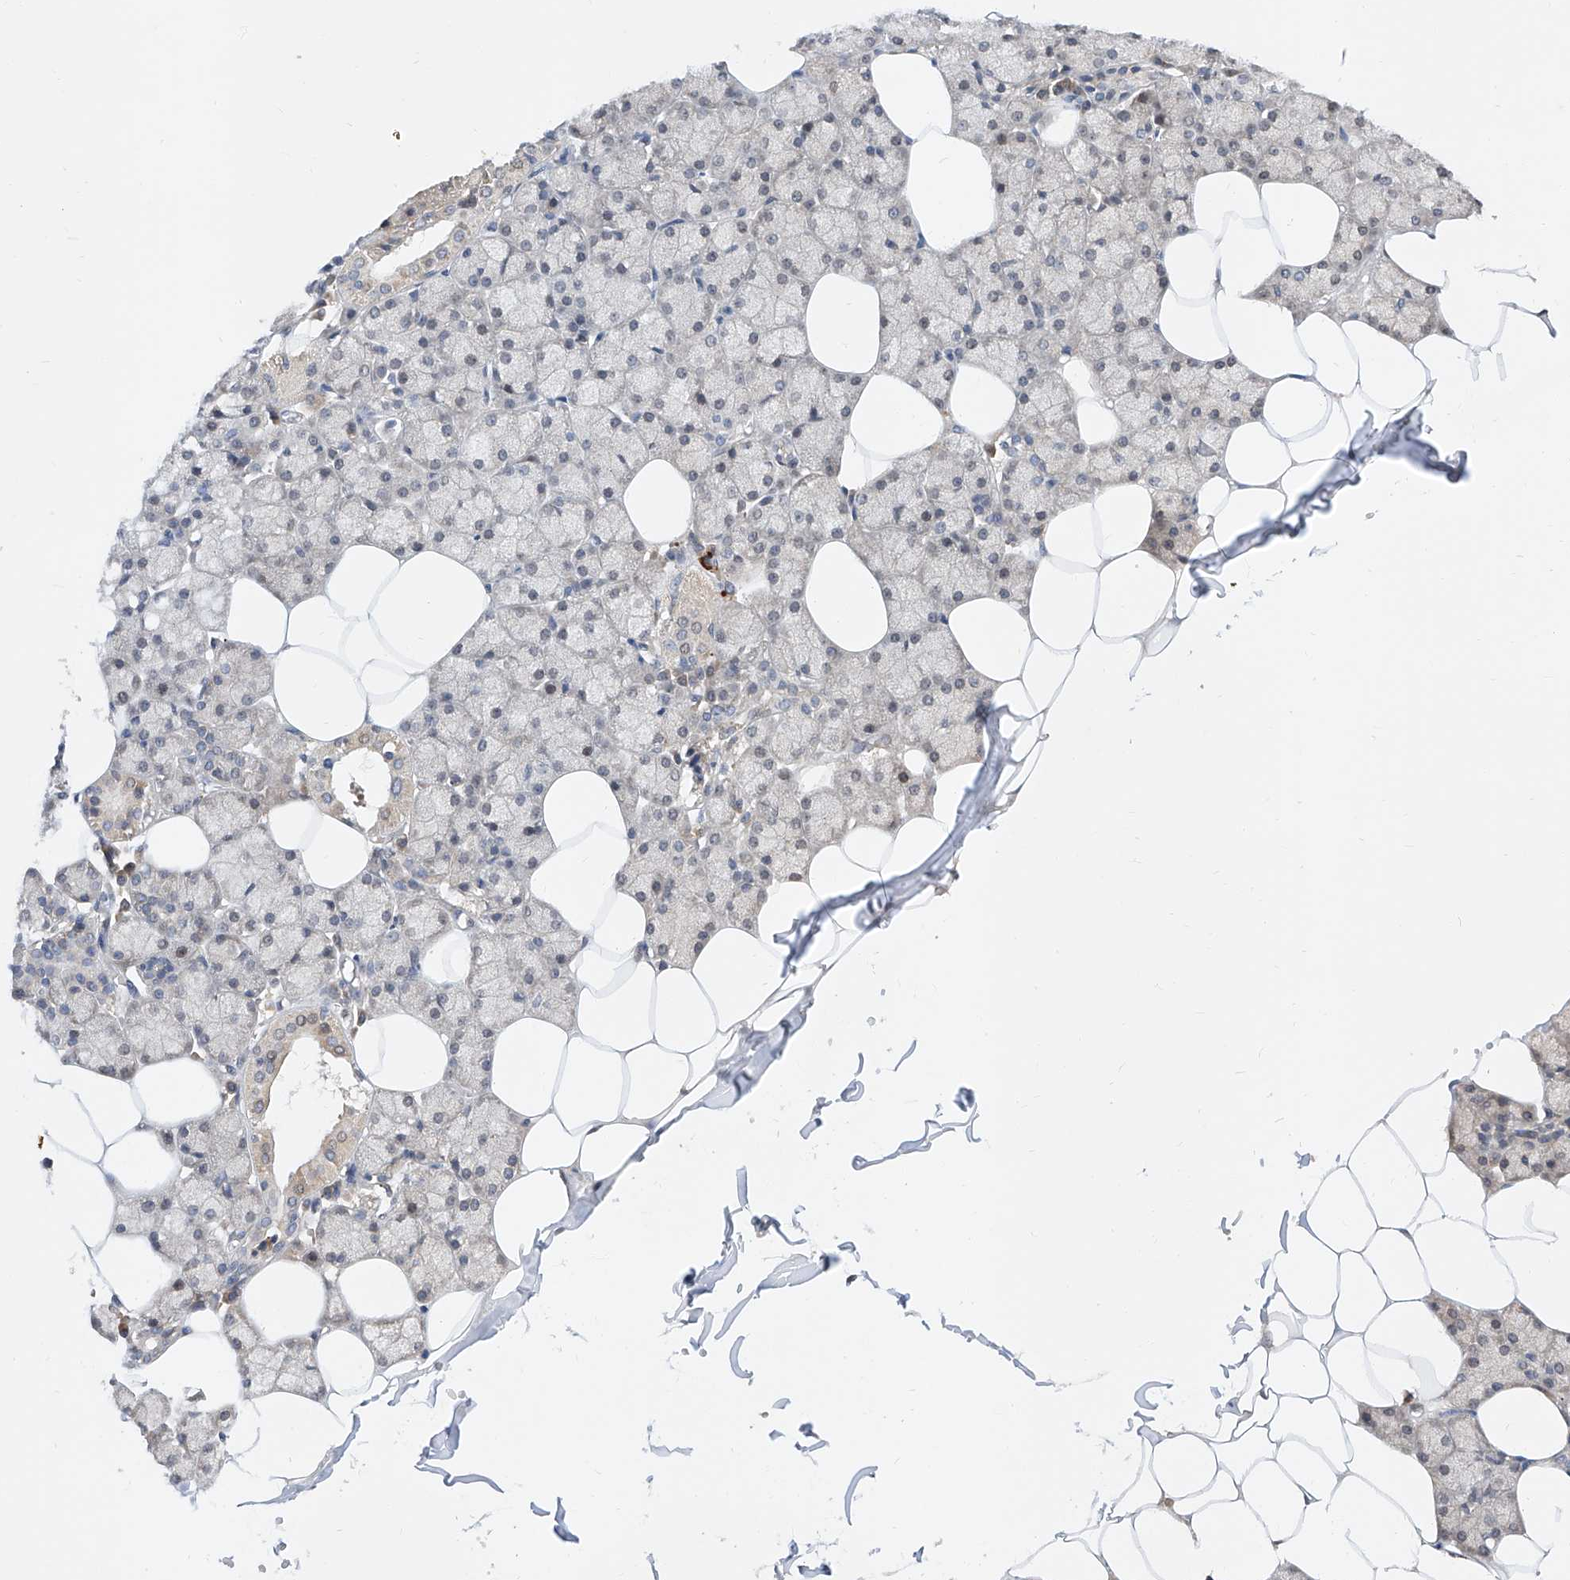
{"staining": {"intensity": "moderate", "quantity": "<25%", "location": "cytoplasmic/membranous"}, "tissue": "salivary gland", "cell_type": "Glandular cells", "image_type": "normal", "snomed": [{"axis": "morphology", "description": "Normal tissue, NOS"}, {"axis": "topography", "description": "Salivary gland"}], "caption": "Immunohistochemistry (IHC) image of normal salivary gland: salivary gland stained using immunohistochemistry (IHC) demonstrates low levels of moderate protein expression localized specifically in the cytoplasmic/membranous of glandular cells, appearing as a cytoplasmic/membranous brown color.", "gene": "DIRAS3", "patient": {"sex": "male", "age": 62}}